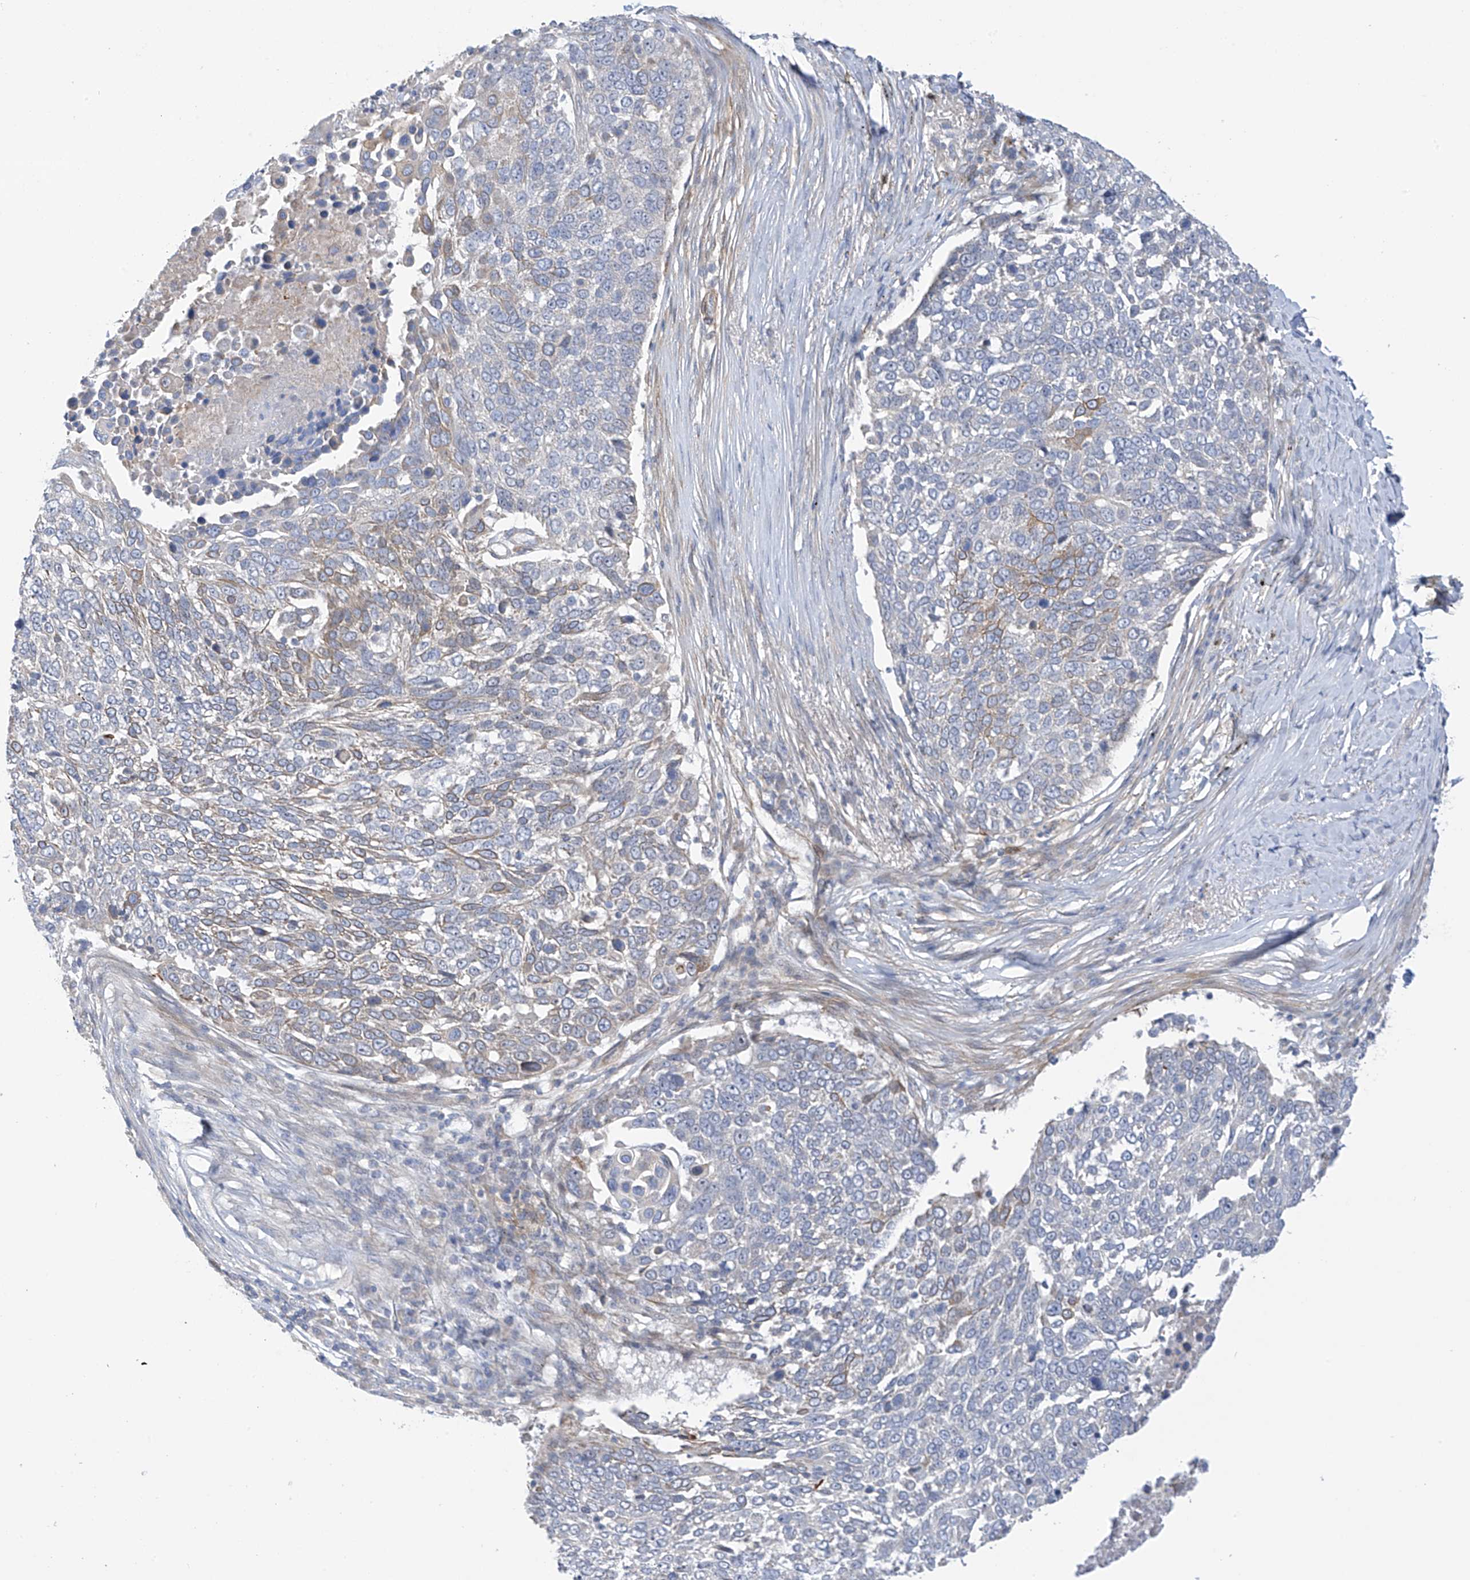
{"staining": {"intensity": "weak", "quantity": "<25%", "location": "cytoplasmic/membranous"}, "tissue": "lung cancer", "cell_type": "Tumor cells", "image_type": "cancer", "snomed": [{"axis": "morphology", "description": "Squamous cell carcinoma, NOS"}, {"axis": "topography", "description": "Lung"}], "caption": "Human squamous cell carcinoma (lung) stained for a protein using immunohistochemistry (IHC) reveals no expression in tumor cells.", "gene": "ZNF641", "patient": {"sex": "male", "age": 66}}